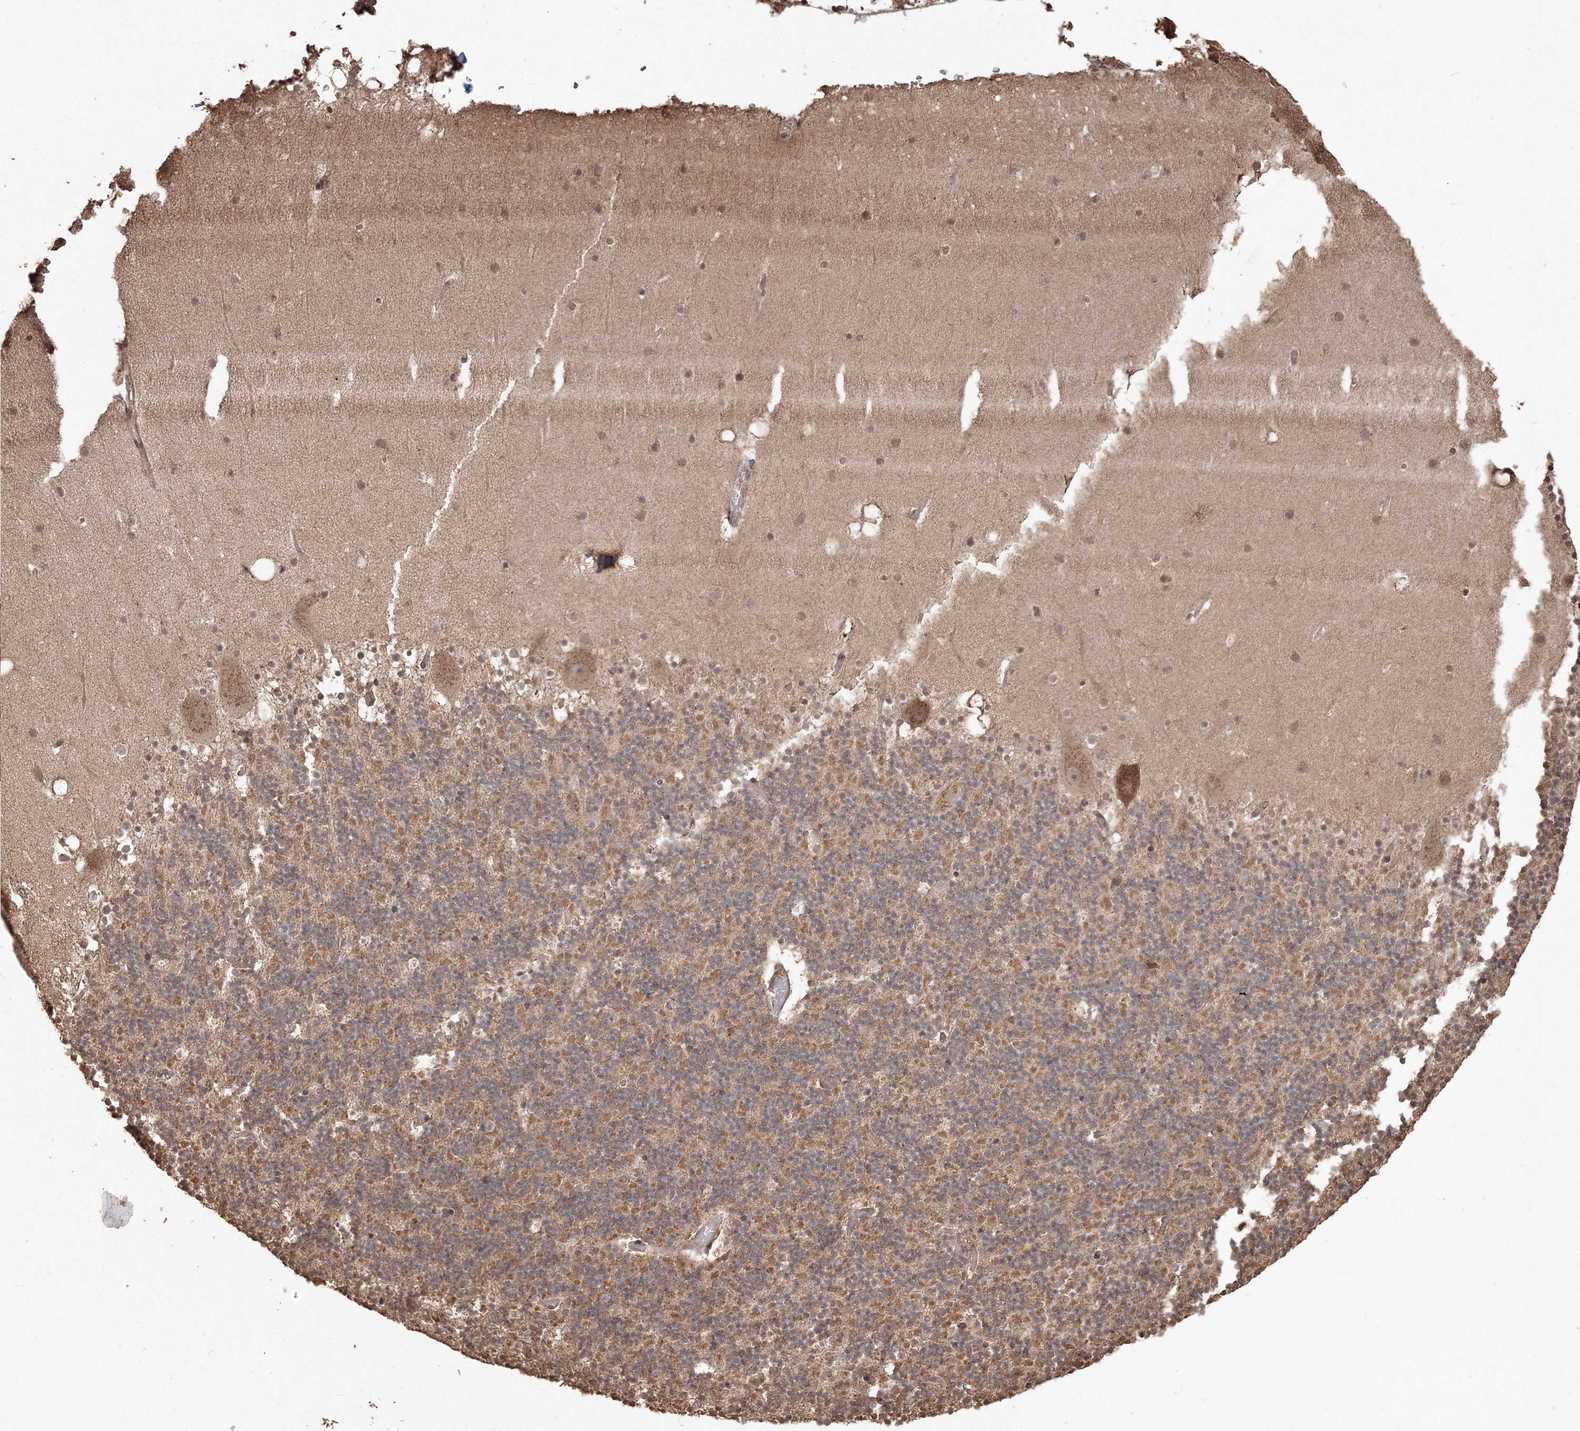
{"staining": {"intensity": "moderate", "quantity": "25%-75%", "location": "cytoplasmic/membranous"}, "tissue": "cerebellum", "cell_type": "Cells in granular layer", "image_type": "normal", "snomed": [{"axis": "morphology", "description": "Normal tissue, NOS"}, {"axis": "topography", "description": "Cerebellum"}], "caption": "This histopathology image demonstrates IHC staining of benign cerebellum, with medium moderate cytoplasmic/membranous expression in about 25%-75% of cells in granular layer.", "gene": "CCDC122", "patient": {"sex": "male", "age": 57}}